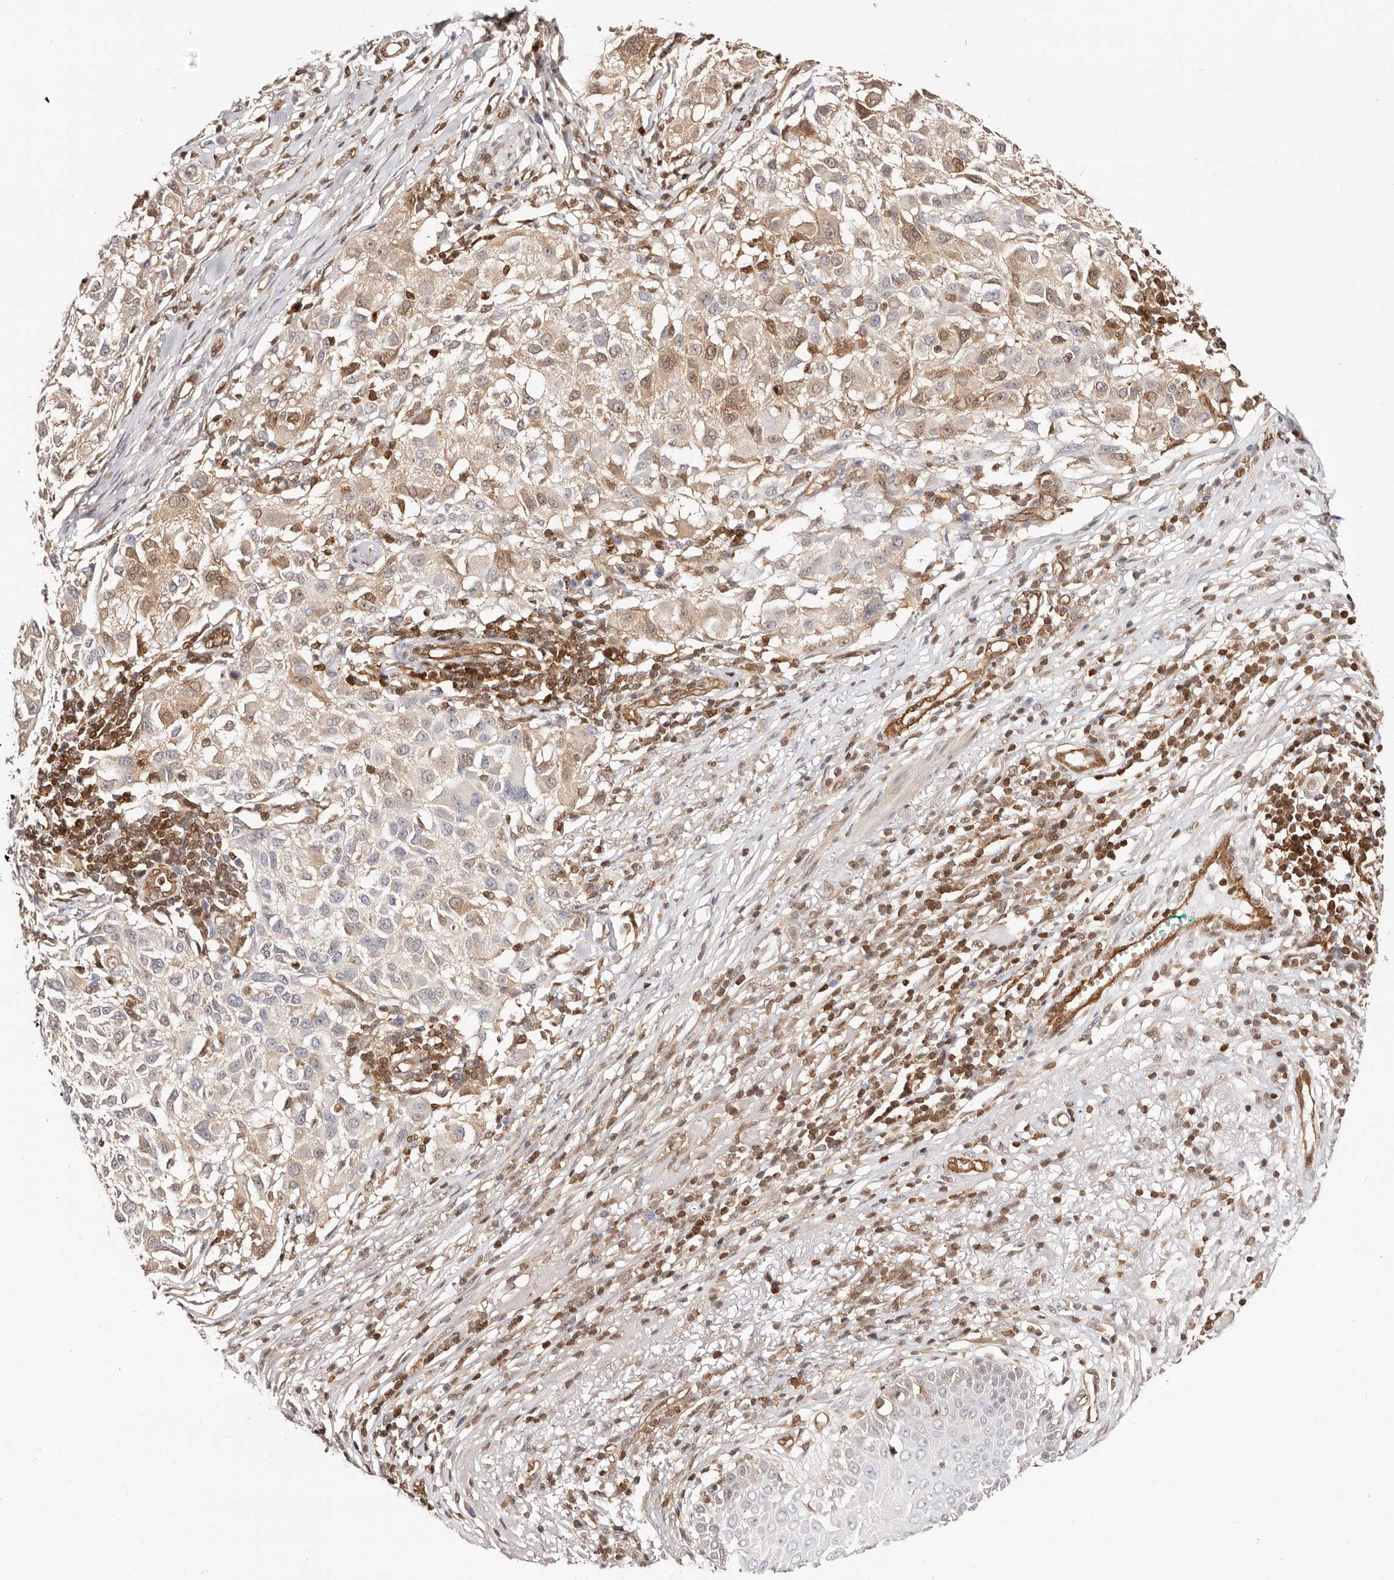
{"staining": {"intensity": "weak", "quantity": "<25%", "location": "cytoplasmic/membranous"}, "tissue": "melanoma", "cell_type": "Tumor cells", "image_type": "cancer", "snomed": [{"axis": "morphology", "description": "Necrosis, NOS"}, {"axis": "morphology", "description": "Malignant melanoma, NOS"}, {"axis": "topography", "description": "Skin"}], "caption": "Tumor cells are negative for protein expression in human melanoma.", "gene": "STAT5A", "patient": {"sex": "female", "age": 87}}